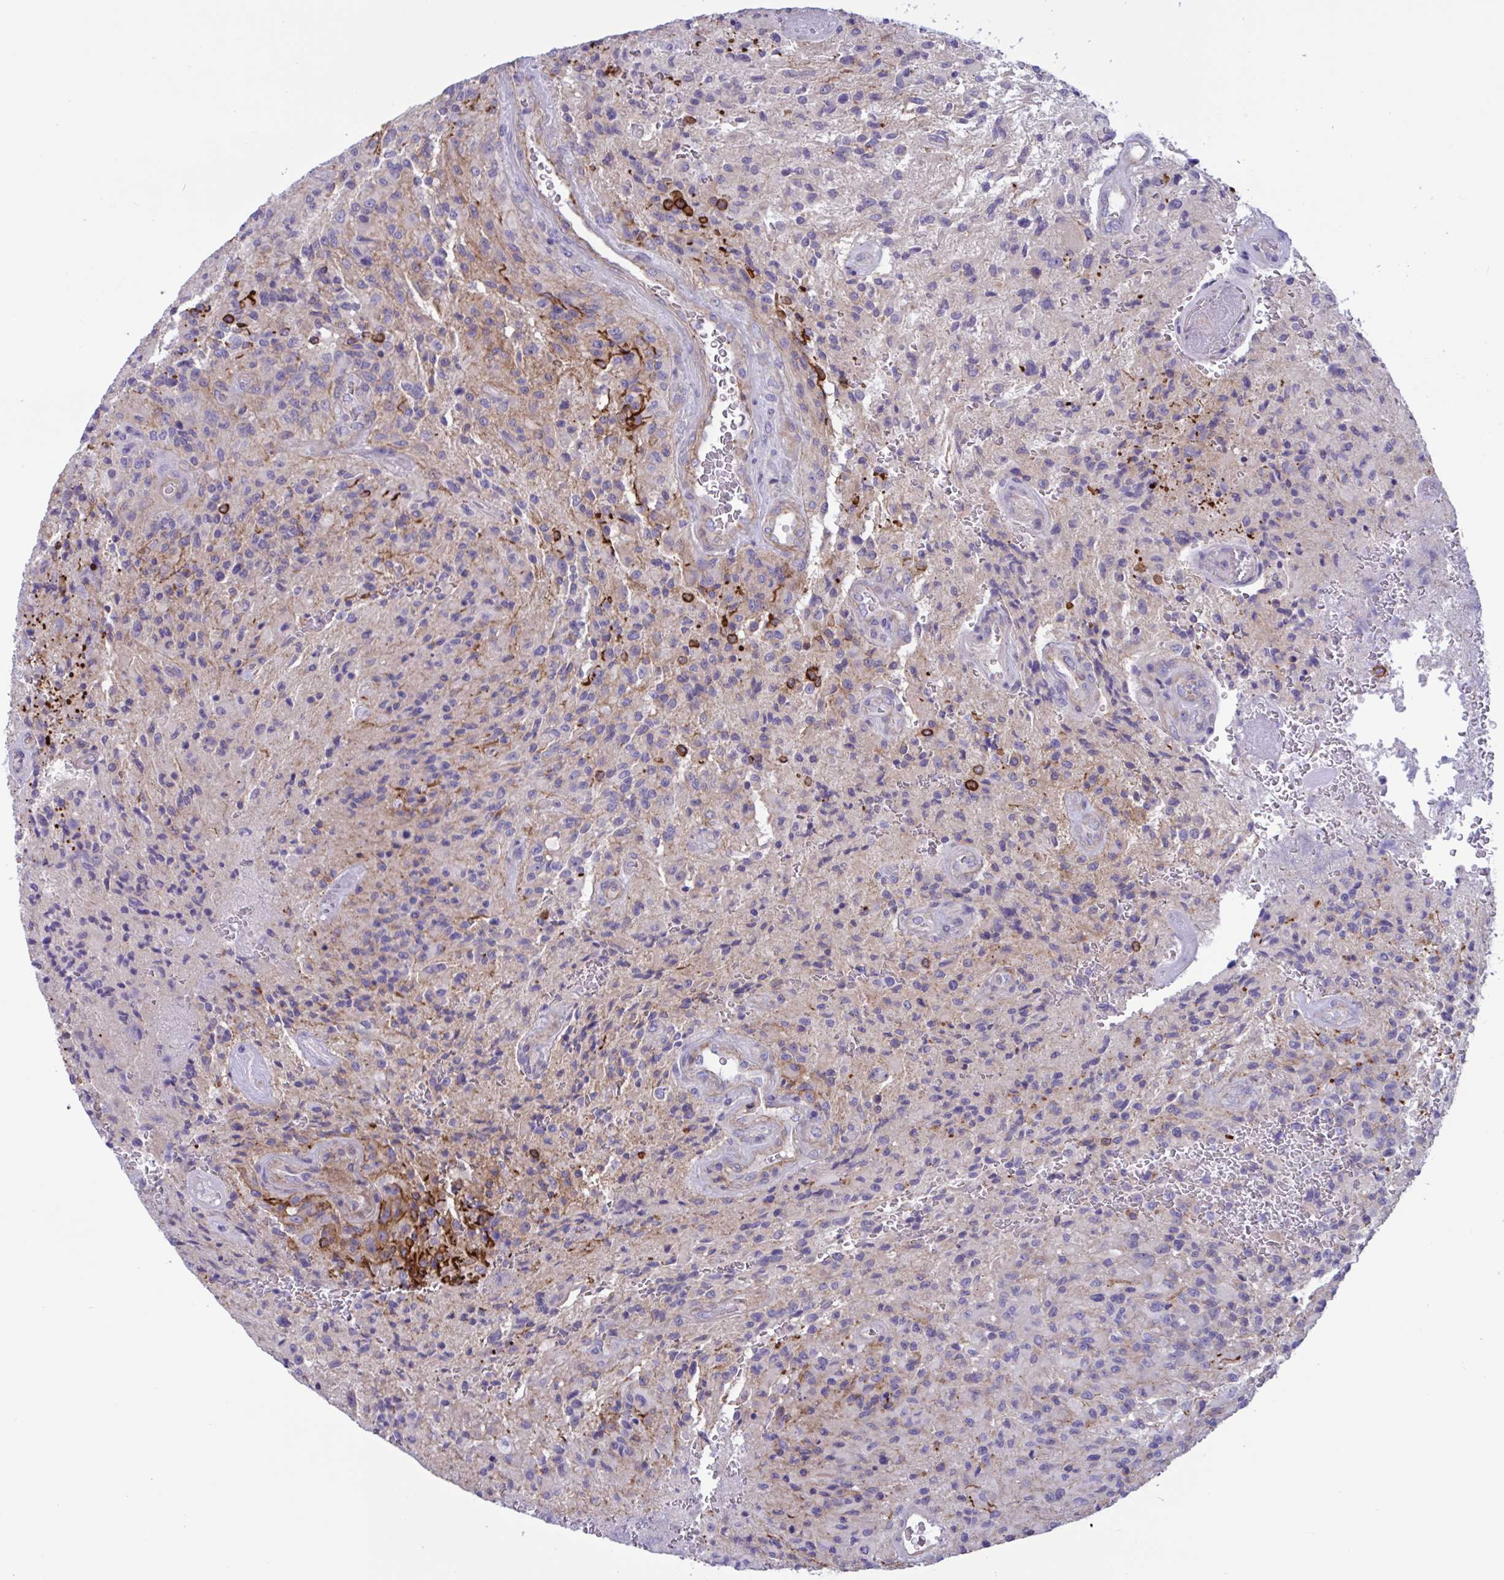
{"staining": {"intensity": "negative", "quantity": "none", "location": "none"}, "tissue": "glioma", "cell_type": "Tumor cells", "image_type": "cancer", "snomed": [{"axis": "morphology", "description": "Normal tissue, NOS"}, {"axis": "morphology", "description": "Glioma, malignant, High grade"}, {"axis": "topography", "description": "Cerebral cortex"}], "caption": "High magnification brightfield microscopy of malignant glioma (high-grade) stained with DAB (brown) and counterstained with hematoxylin (blue): tumor cells show no significant staining.", "gene": "SLC66A1", "patient": {"sex": "male", "age": 56}}